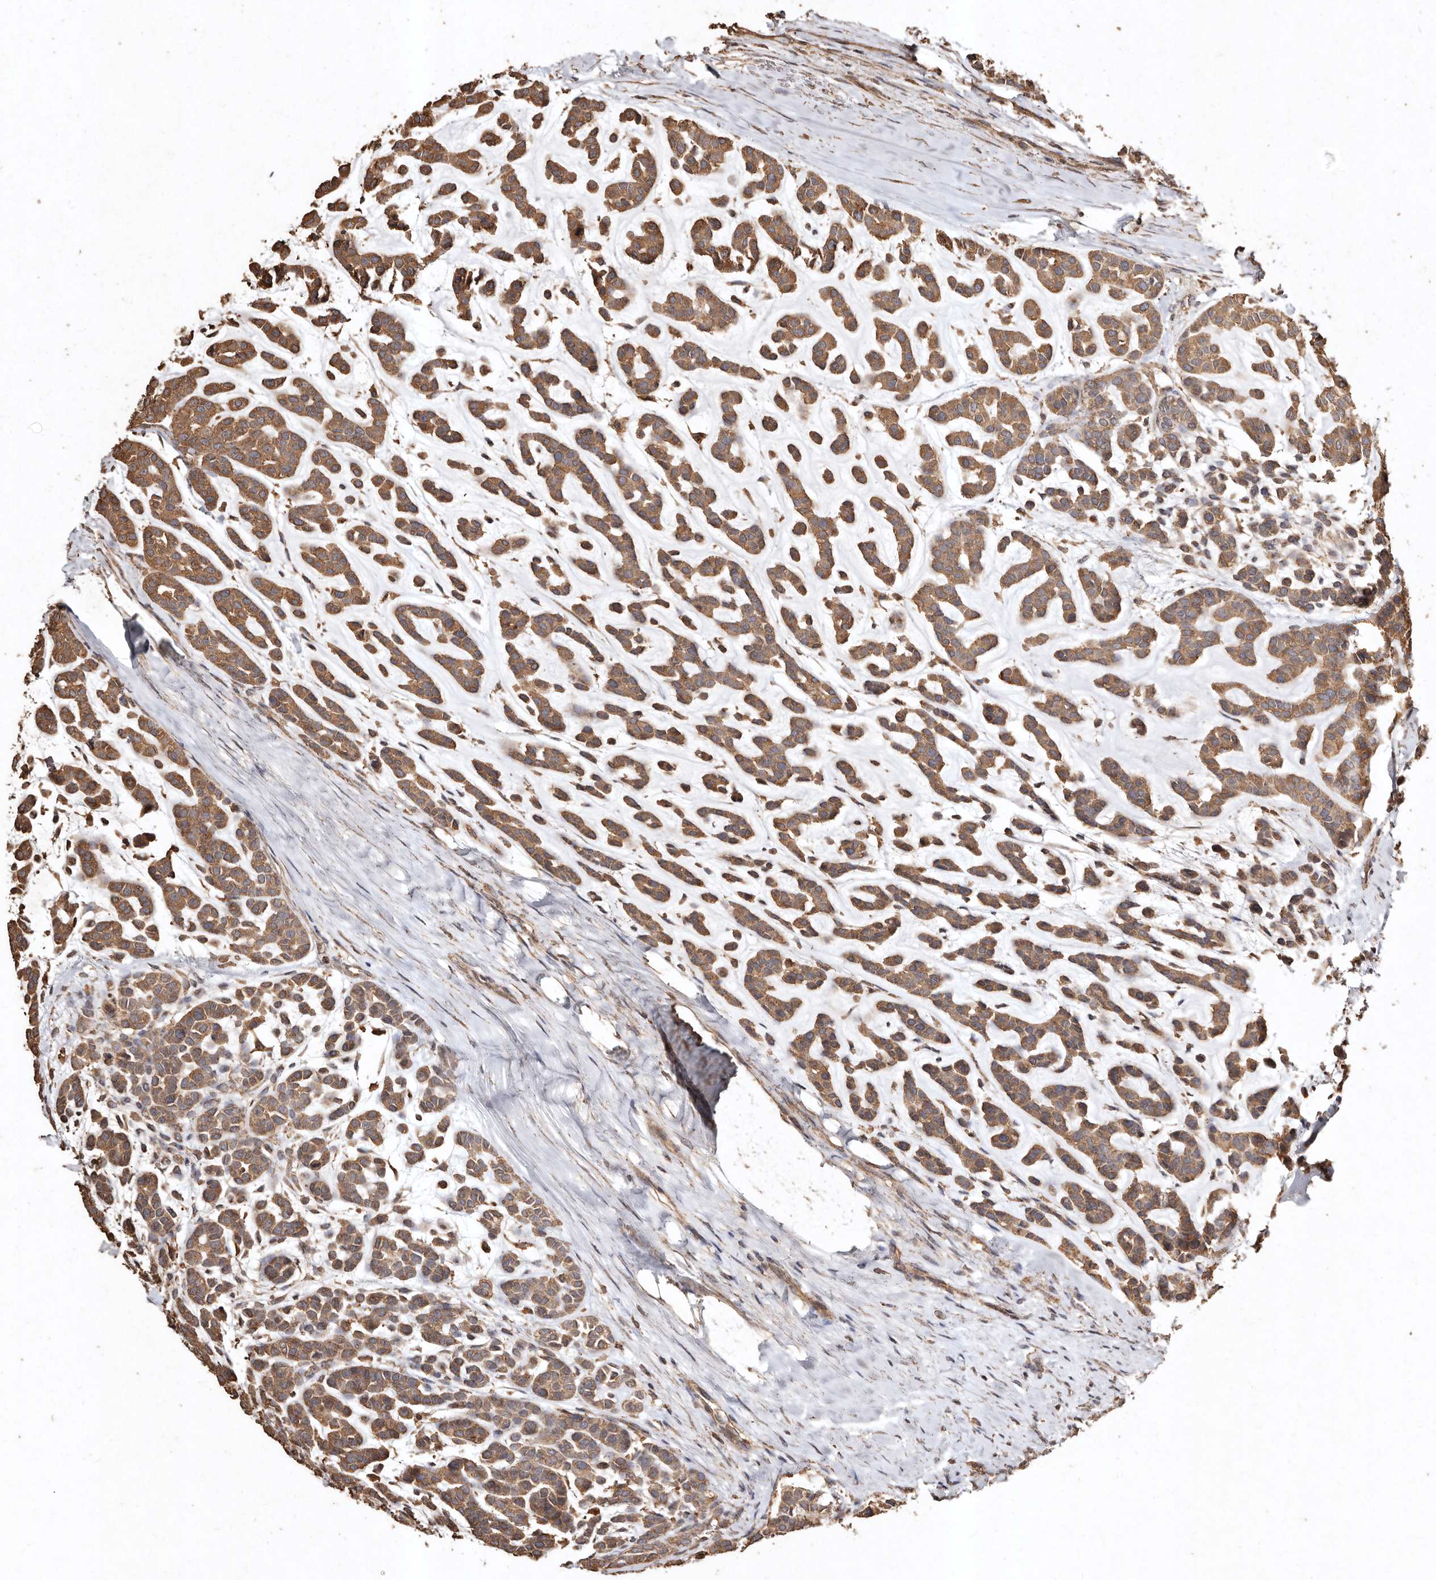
{"staining": {"intensity": "moderate", "quantity": ">75%", "location": "cytoplasmic/membranous"}, "tissue": "head and neck cancer", "cell_type": "Tumor cells", "image_type": "cancer", "snomed": [{"axis": "morphology", "description": "Adenocarcinoma, NOS"}, {"axis": "morphology", "description": "Adenoma, NOS"}, {"axis": "topography", "description": "Head-Neck"}], "caption": "Immunohistochemical staining of human head and neck cancer (adenocarcinoma) exhibits moderate cytoplasmic/membranous protein positivity in about >75% of tumor cells.", "gene": "FARS2", "patient": {"sex": "female", "age": 55}}